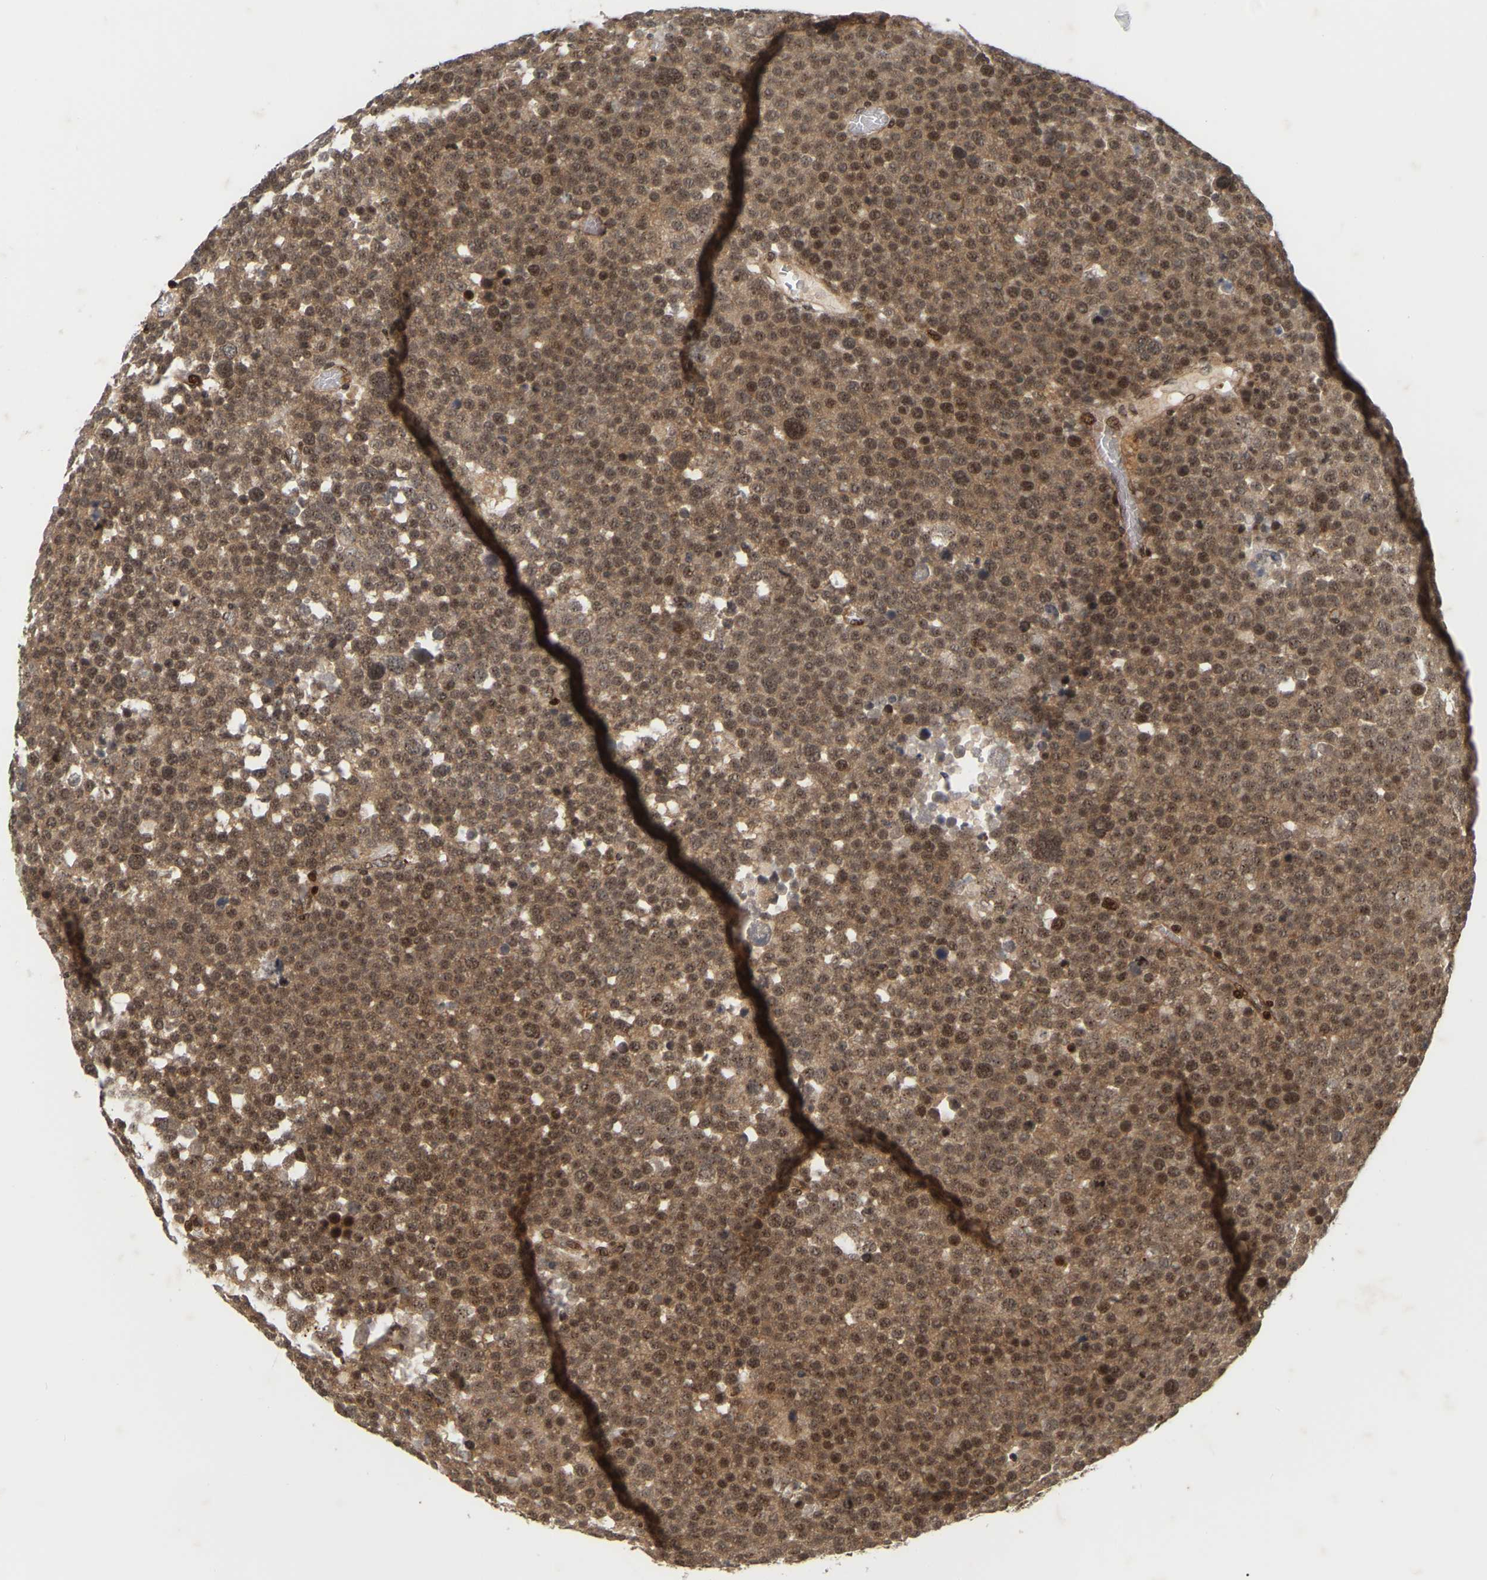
{"staining": {"intensity": "moderate", "quantity": ">75%", "location": "cytoplasmic/membranous,nuclear"}, "tissue": "testis cancer", "cell_type": "Tumor cells", "image_type": "cancer", "snomed": [{"axis": "morphology", "description": "Seminoma, NOS"}, {"axis": "topography", "description": "Testis"}], "caption": "Moderate cytoplasmic/membranous and nuclear staining for a protein is seen in approximately >75% of tumor cells of testis seminoma using immunohistochemistry (IHC).", "gene": "NFE2L2", "patient": {"sex": "male", "age": 71}}